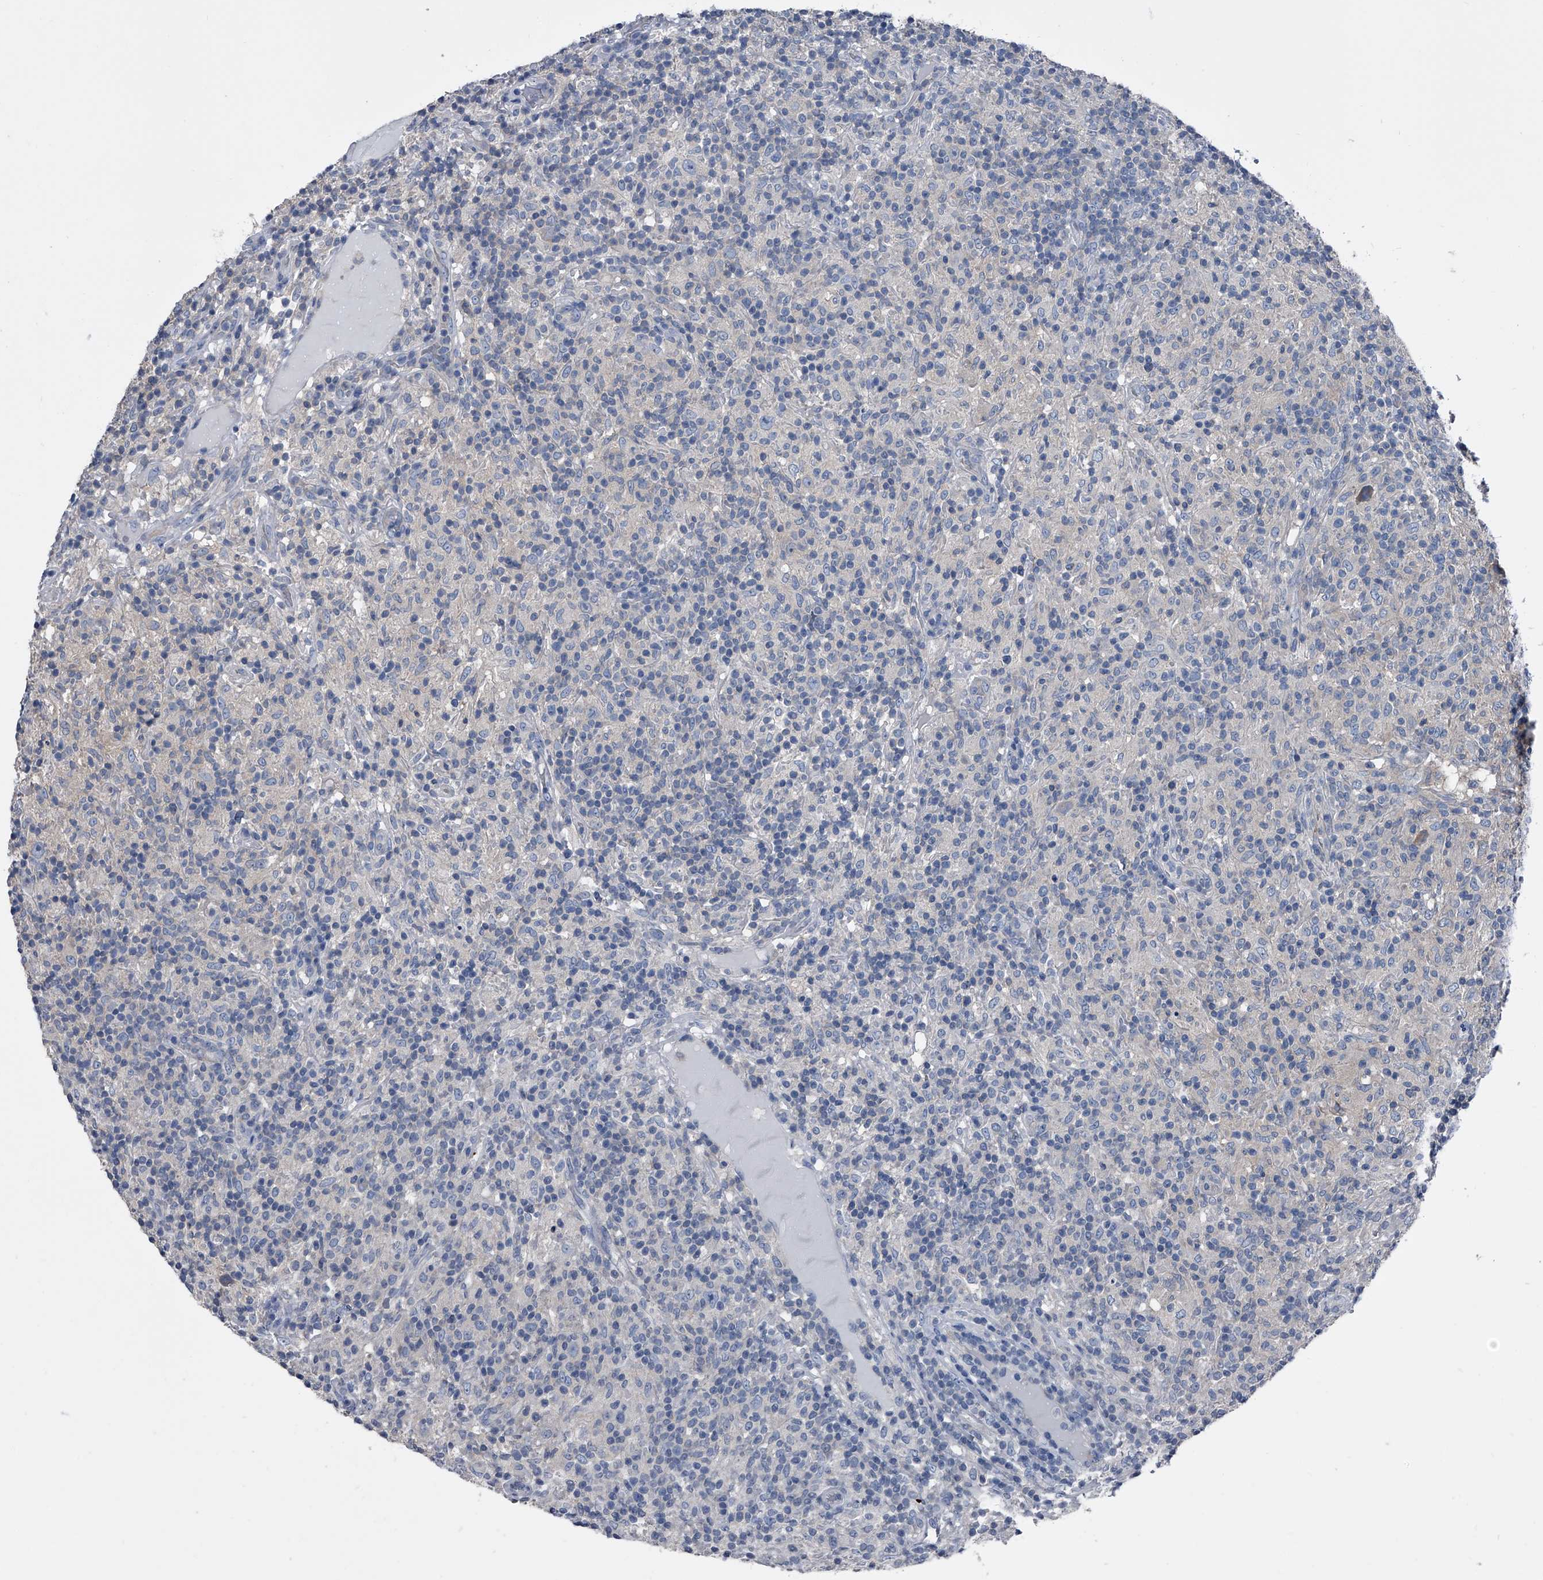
{"staining": {"intensity": "negative", "quantity": "none", "location": "none"}, "tissue": "lymphoma", "cell_type": "Tumor cells", "image_type": "cancer", "snomed": [{"axis": "morphology", "description": "Hodgkin's disease, NOS"}, {"axis": "topography", "description": "Lymph node"}], "caption": "This image is of lymphoma stained with immunohistochemistry (IHC) to label a protein in brown with the nuclei are counter-stained blue. There is no expression in tumor cells.", "gene": "KIF13A", "patient": {"sex": "male", "age": 70}}